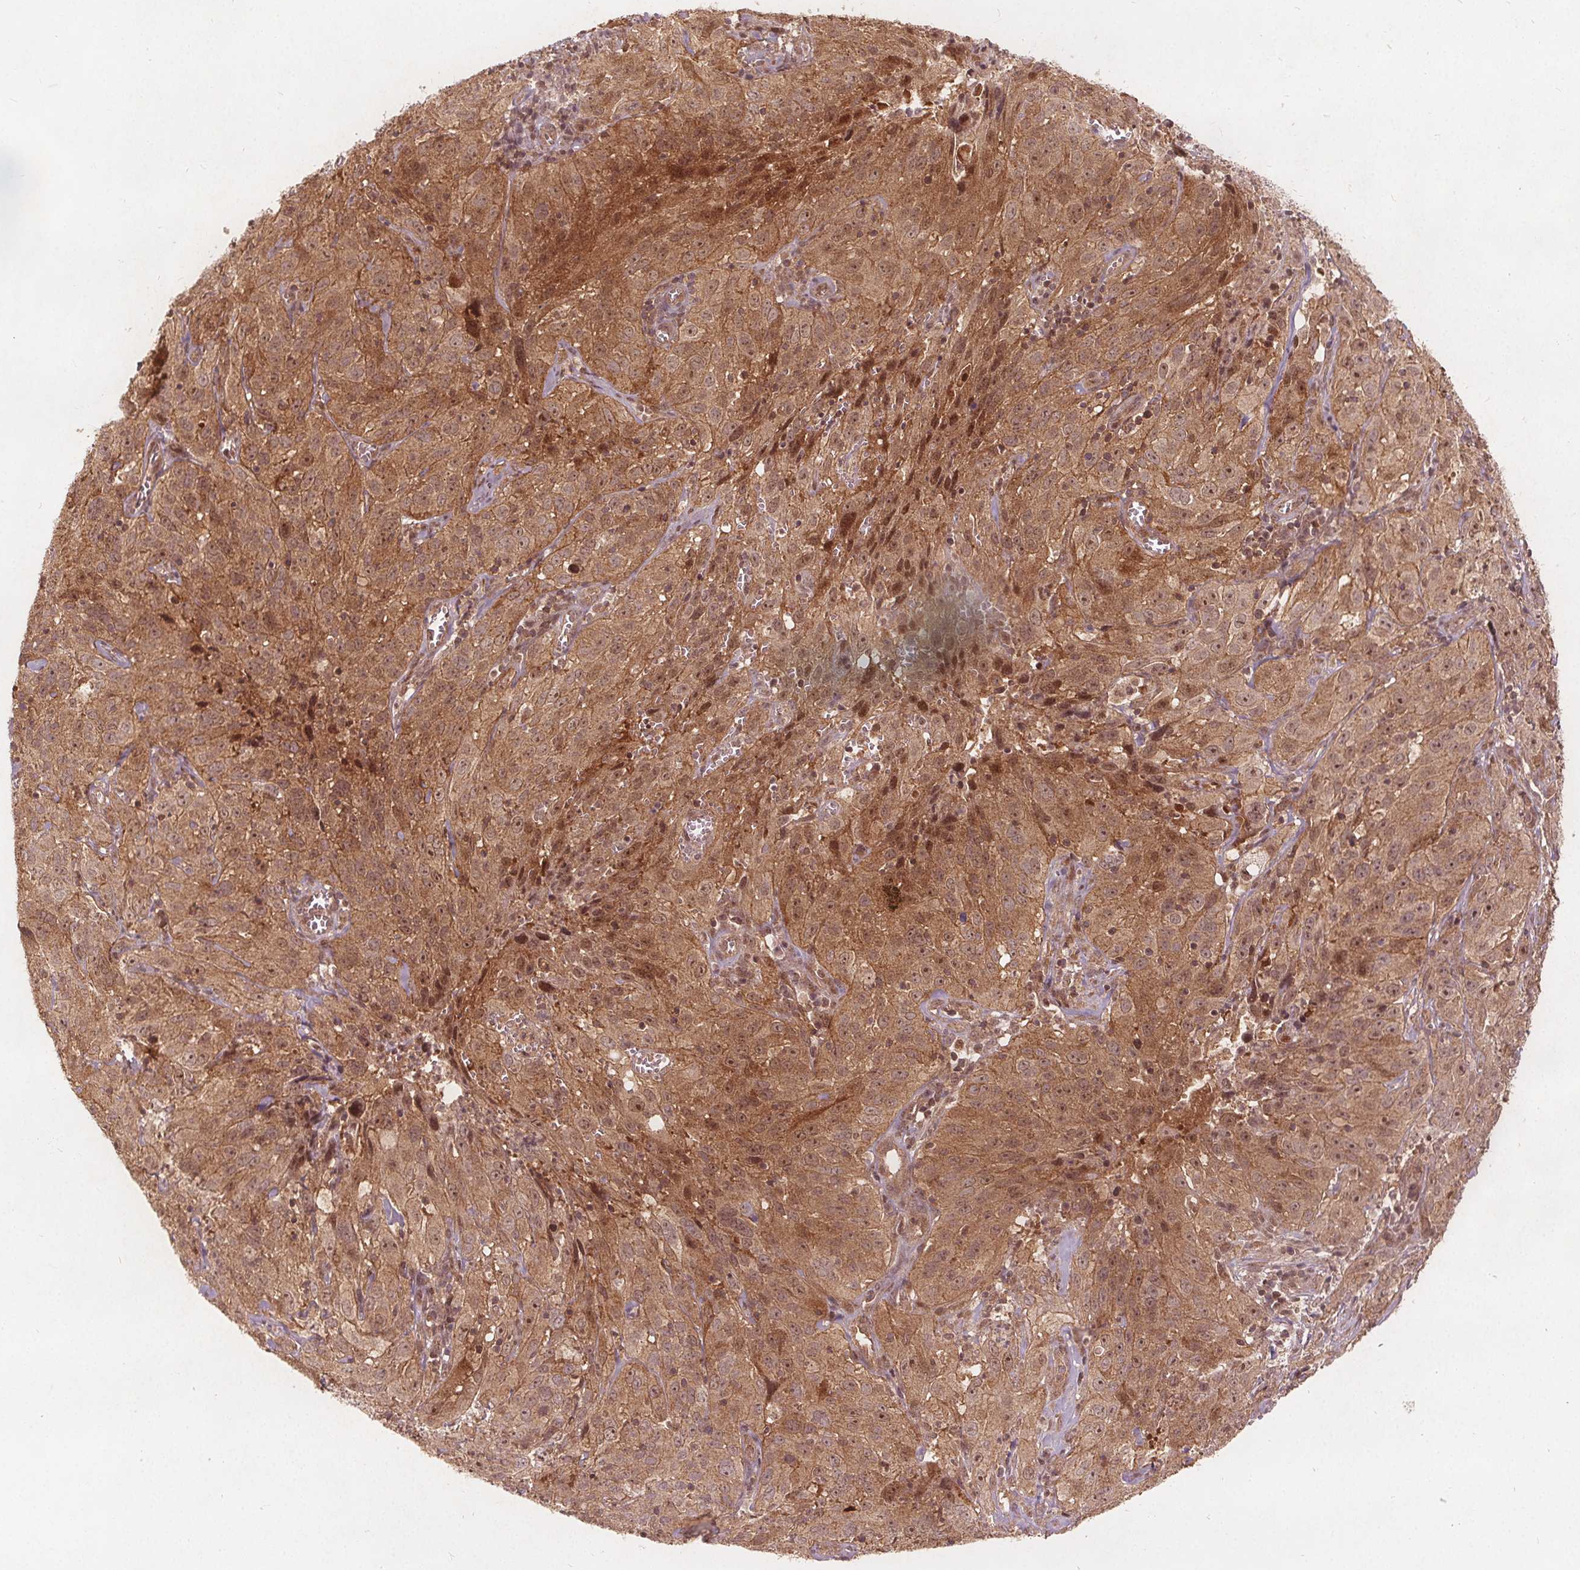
{"staining": {"intensity": "moderate", "quantity": ">75%", "location": "cytoplasmic/membranous,nuclear"}, "tissue": "cervical cancer", "cell_type": "Tumor cells", "image_type": "cancer", "snomed": [{"axis": "morphology", "description": "Squamous cell carcinoma, NOS"}, {"axis": "topography", "description": "Cervix"}], "caption": "About >75% of tumor cells in cervical cancer (squamous cell carcinoma) reveal moderate cytoplasmic/membranous and nuclear protein positivity as visualized by brown immunohistochemical staining.", "gene": "PPP1CB", "patient": {"sex": "female", "age": 32}}